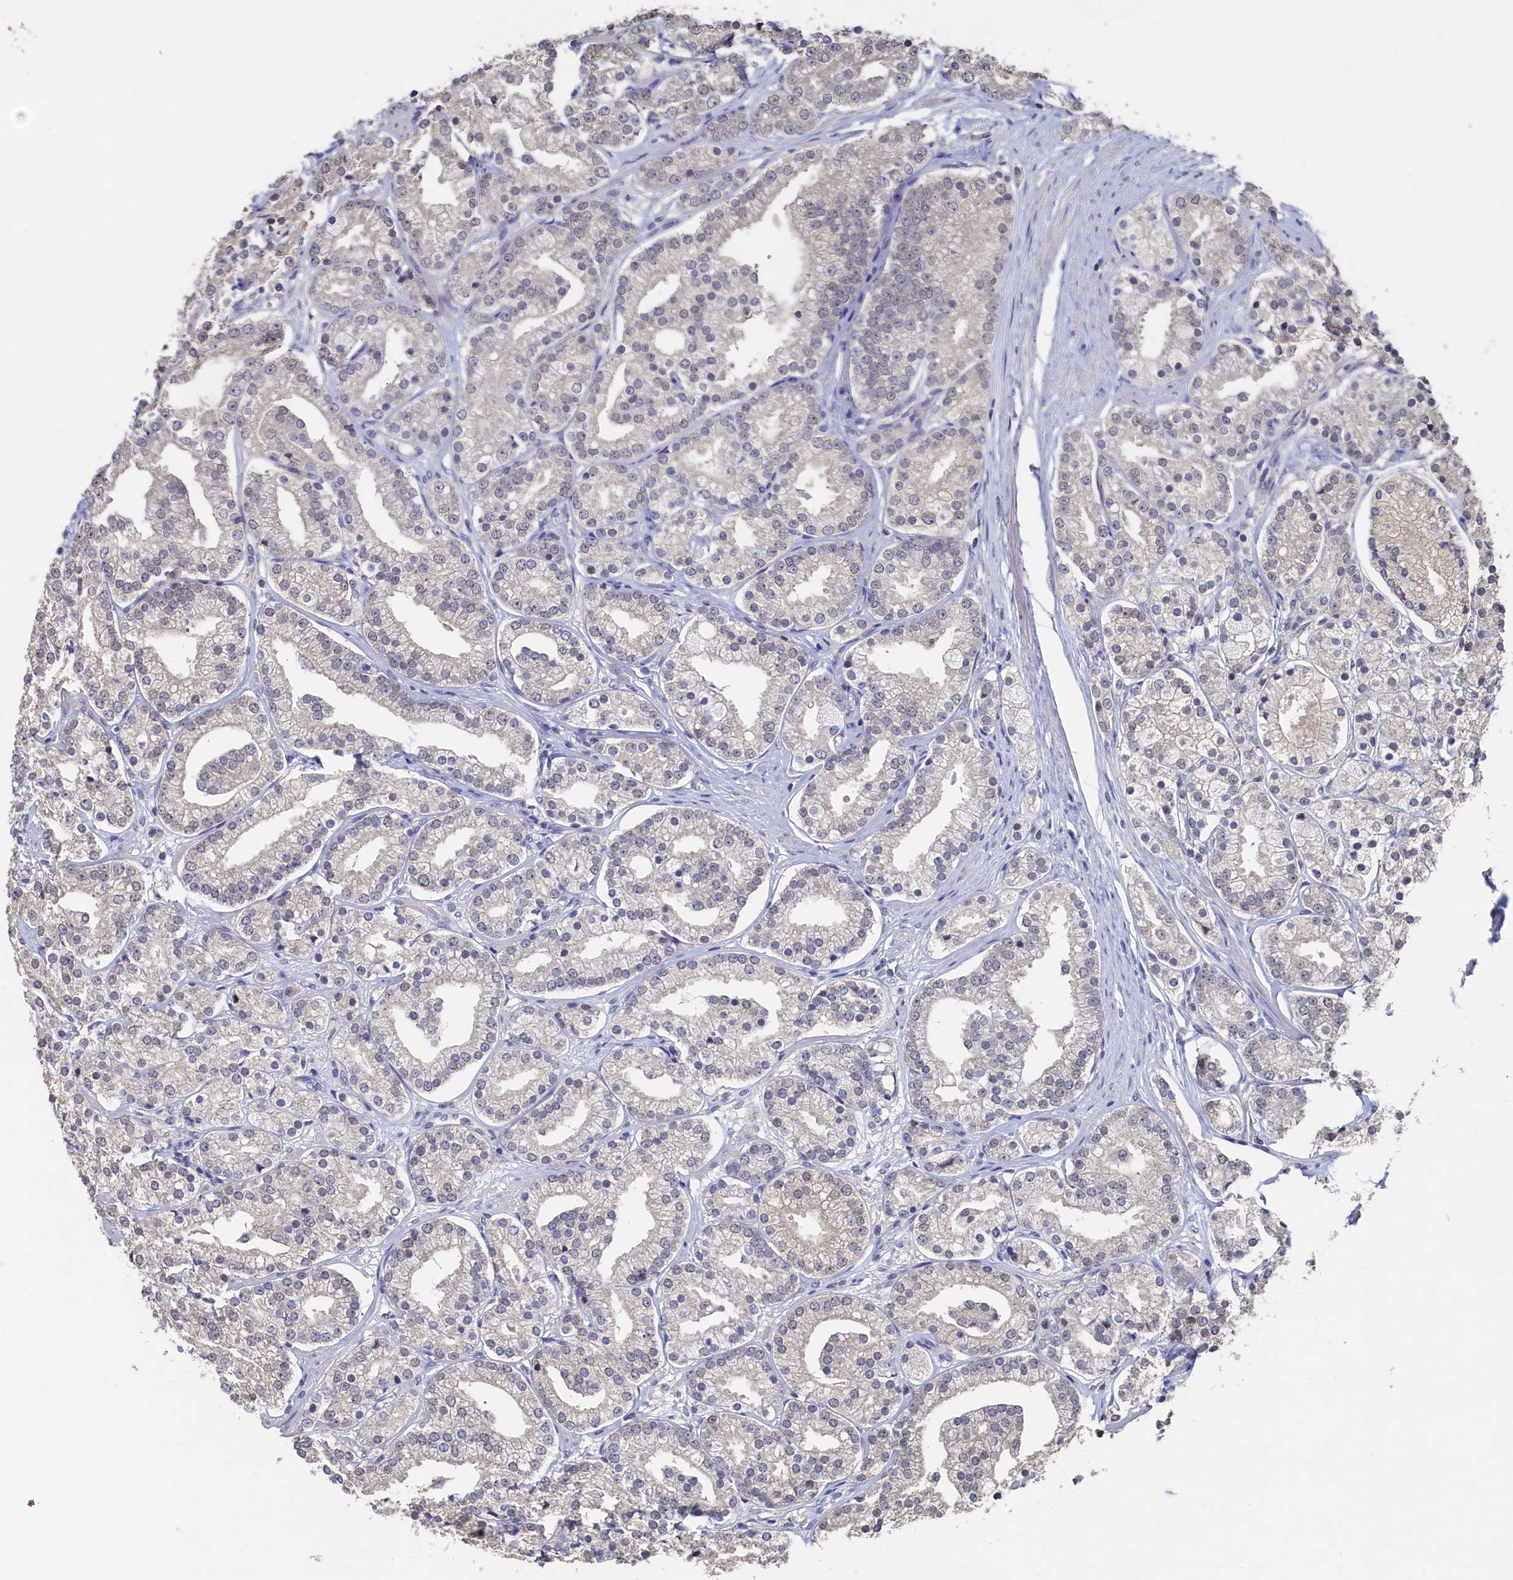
{"staining": {"intensity": "negative", "quantity": "none", "location": "none"}, "tissue": "prostate cancer", "cell_type": "Tumor cells", "image_type": "cancer", "snomed": [{"axis": "morphology", "description": "Adenocarcinoma, High grade"}, {"axis": "topography", "description": "Prostate"}], "caption": "Human prostate cancer stained for a protein using IHC exhibits no positivity in tumor cells.", "gene": "C11orf54", "patient": {"sex": "male", "age": 69}}